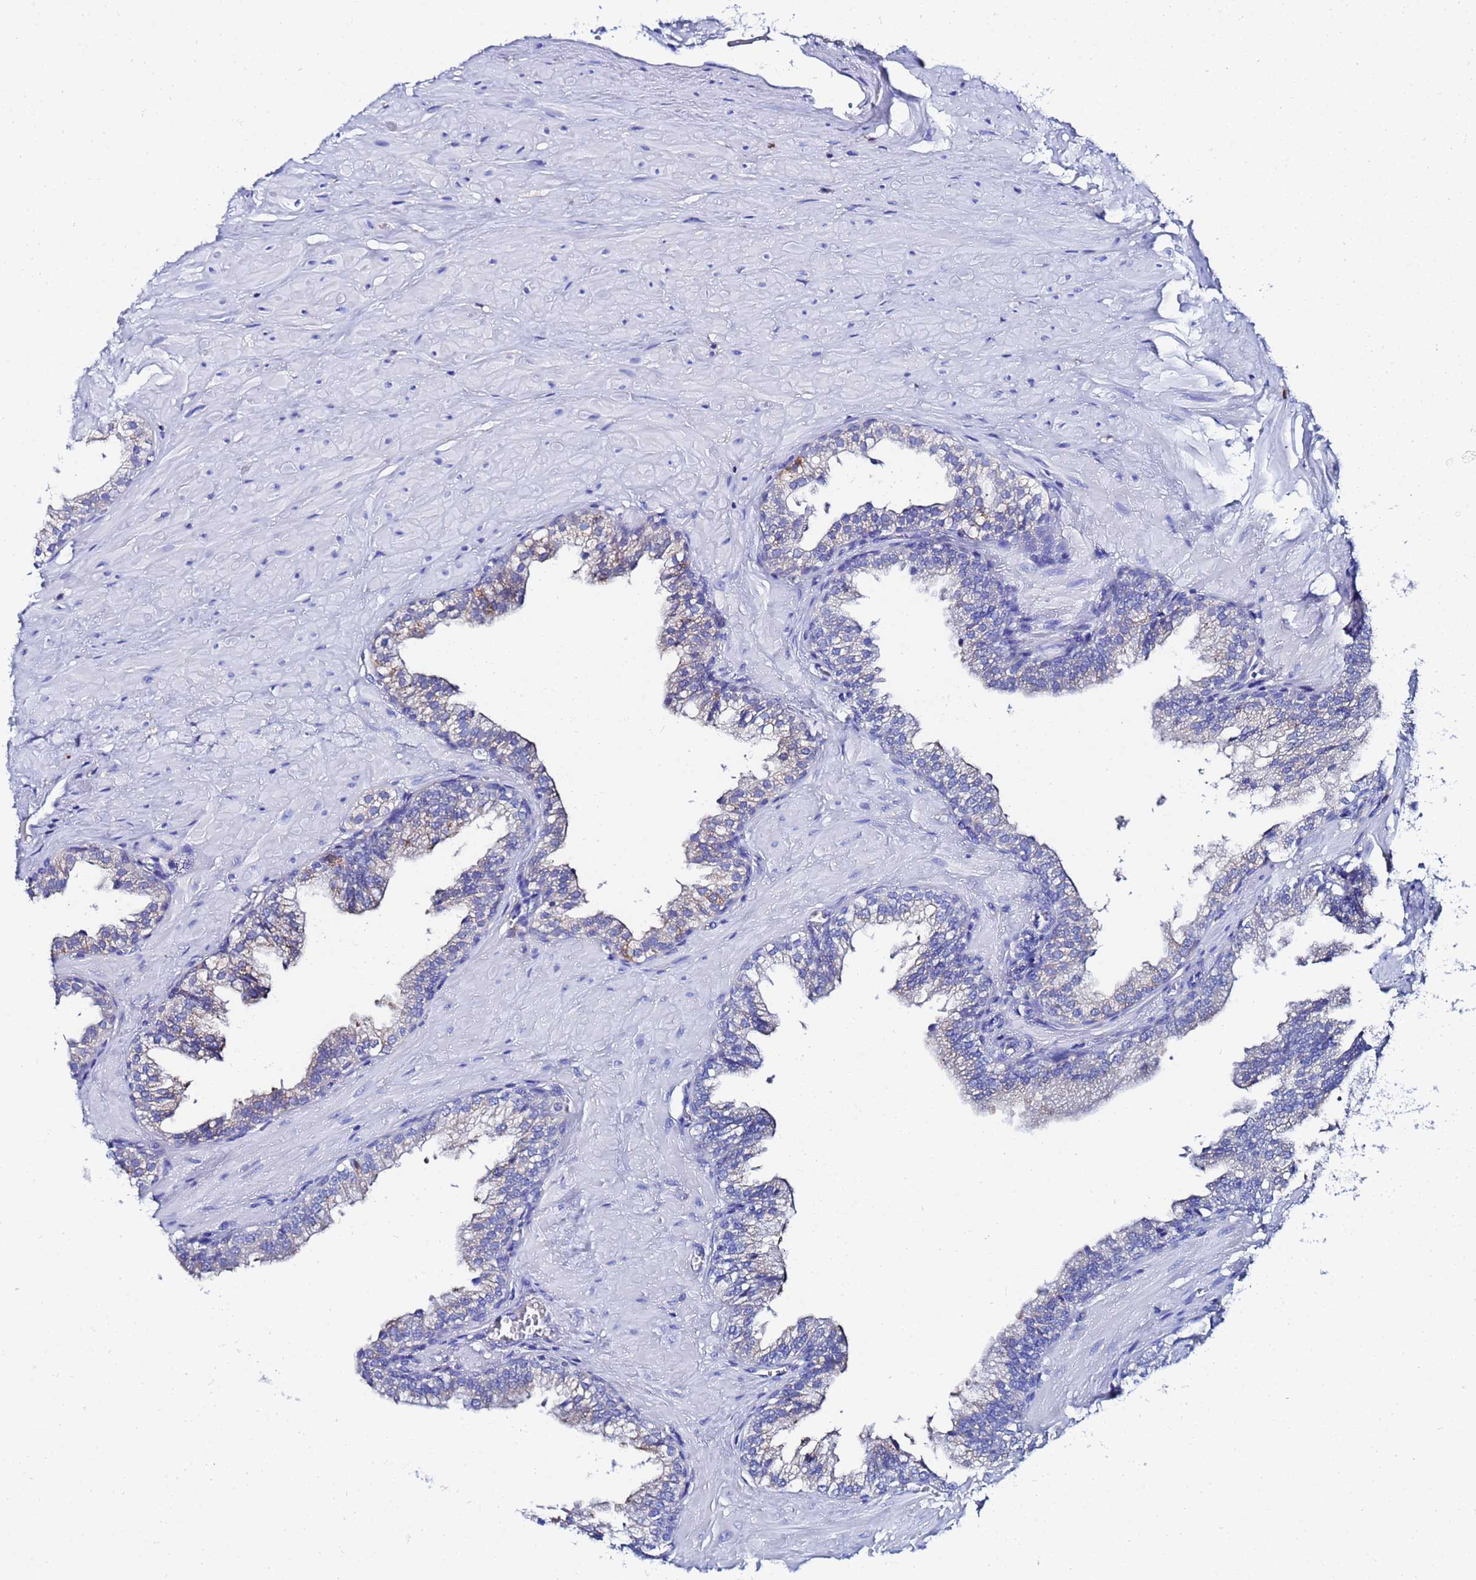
{"staining": {"intensity": "weak", "quantity": "<25%", "location": "cytoplasmic/membranous"}, "tissue": "prostate", "cell_type": "Glandular cells", "image_type": "normal", "snomed": [{"axis": "morphology", "description": "Normal tissue, NOS"}, {"axis": "topography", "description": "Prostate"}, {"axis": "topography", "description": "Peripheral nerve tissue"}], "caption": "Image shows no protein positivity in glandular cells of normal prostate. (DAB (3,3'-diaminobenzidine) immunohistochemistry visualized using brightfield microscopy, high magnification).", "gene": "AQP12A", "patient": {"sex": "male", "age": 55}}